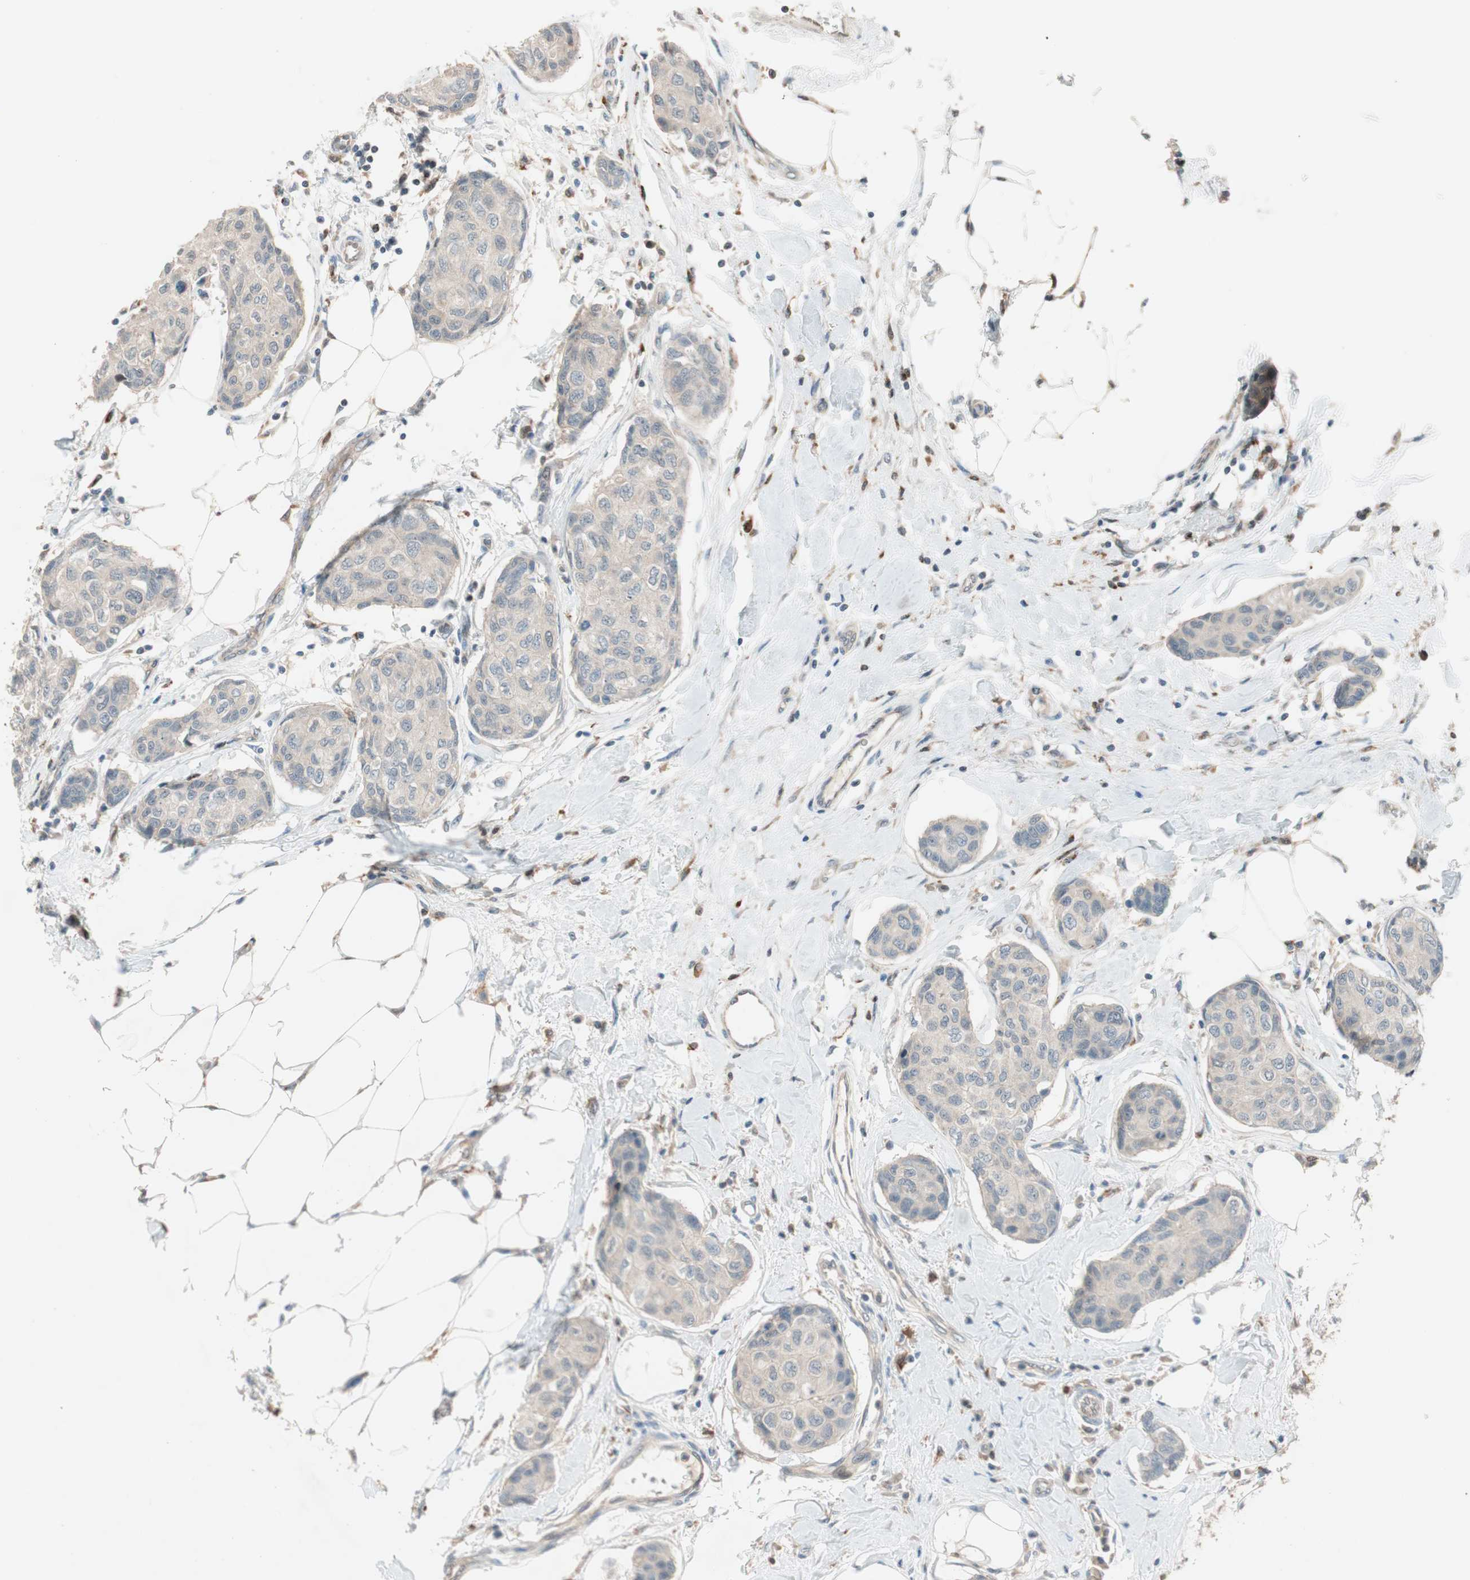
{"staining": {"intensity": "weak", "quantity": "25%-75%", "location": "cytoplasmic/membranous"}, "tissue": "breast cancer", "cell_type": "Tumor cells", "image_type": "cancer", "snomed": [{"axis": "morphology", "description": "Duct carcinoma"}, {"axis": "topography", "description": "Breast"}], "caption": "Protein staining of breast cancer (invasive ductal carcinoma) tissue demonstrates weak cytoplasmic/membranous staining in about 25%-75% of tumor cells.", "gene": "PIK3R3", "patient": {"sex": "female", "age": 80}}